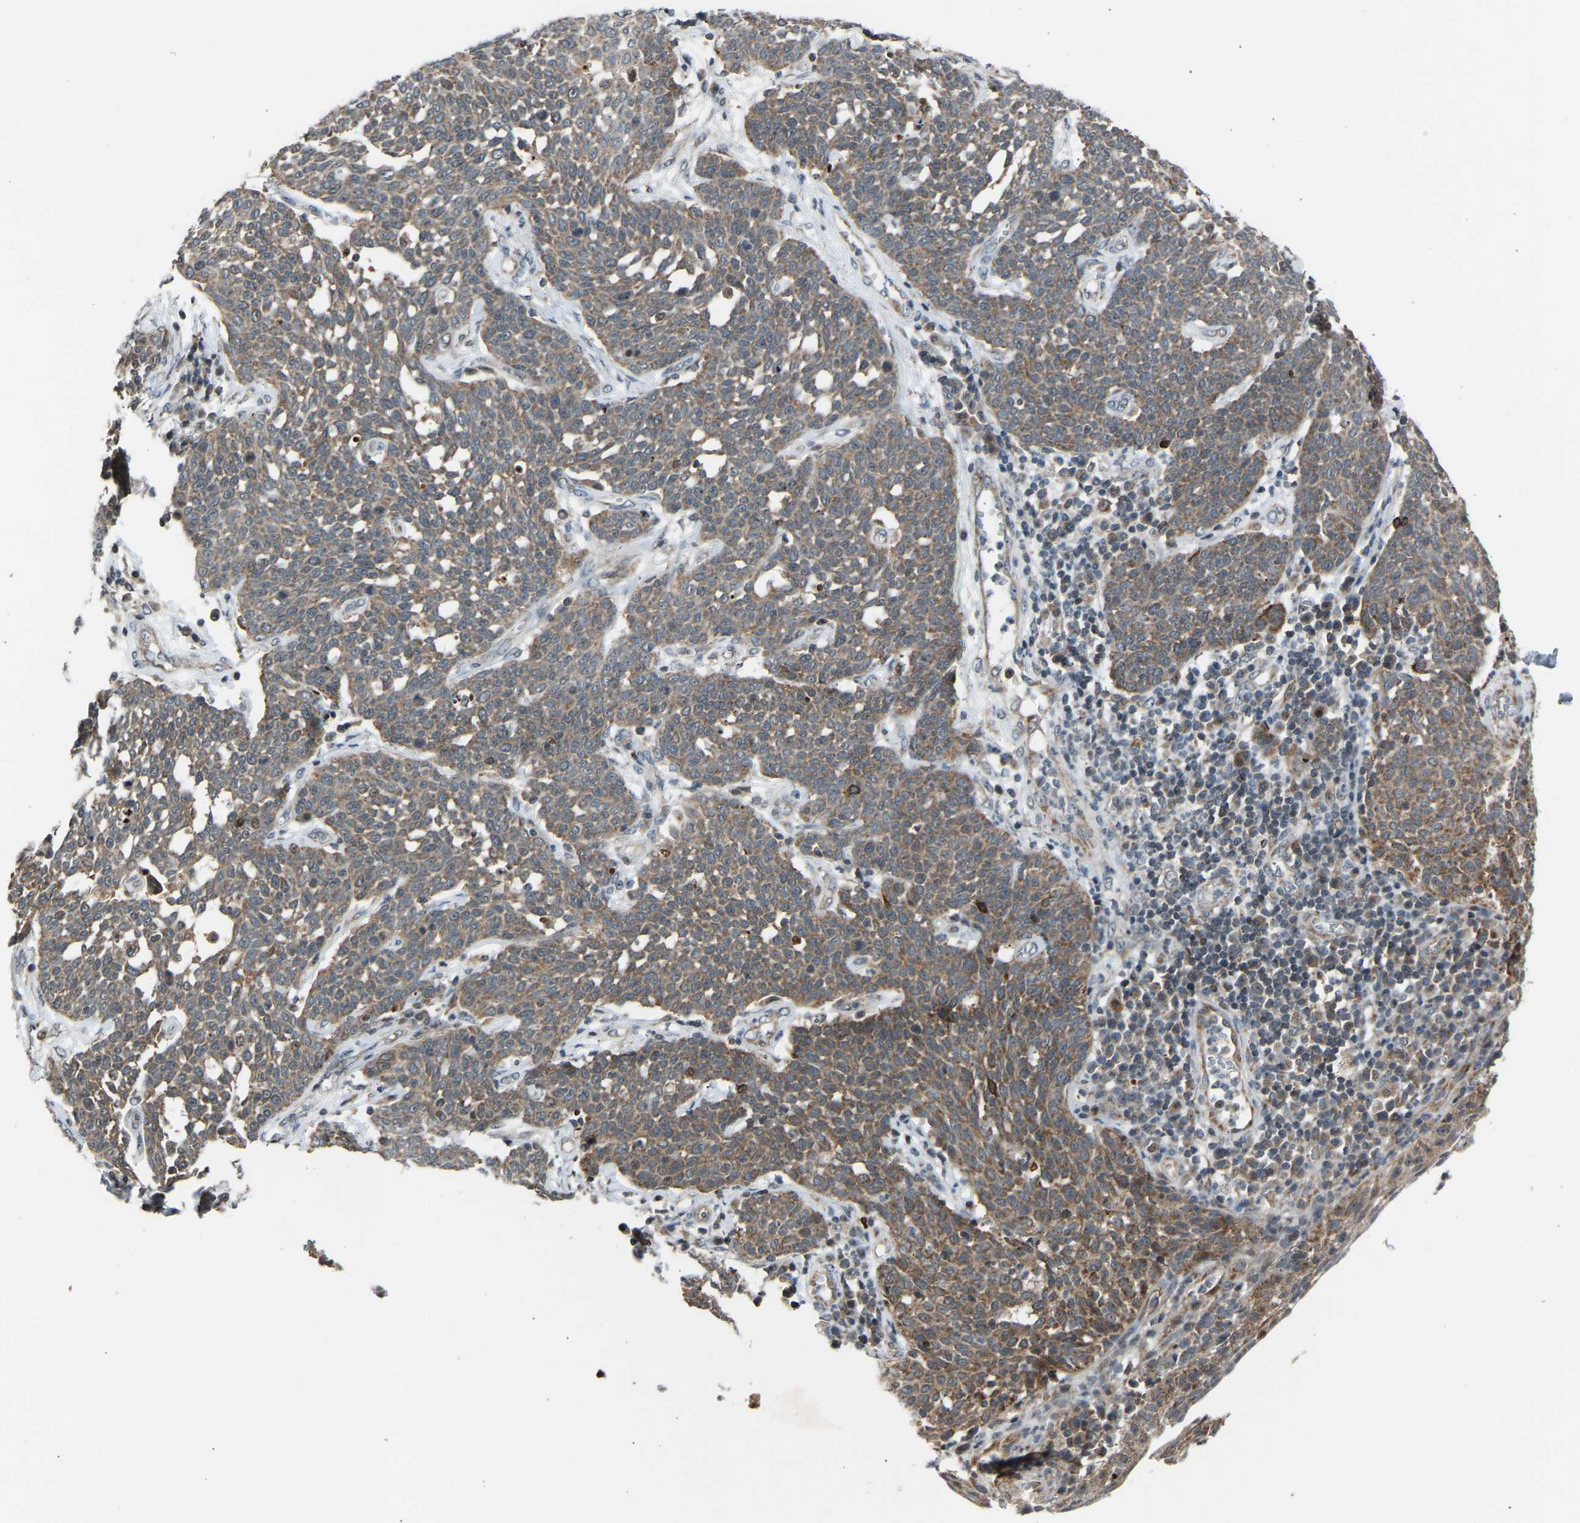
{"staining": {"intensity": "weak", "quantity": "25%-75%", "location": "cytoplasmic/membranous"}, "tissue": "cervical cancer", "cell_type": "Tumor cells", "image_type": "cancer", "snomed": [{"axis": "morphology", "description": "Squamous cell carcinoma, NOS"}, {"axis": "topography", "description": "Cervix"}], "caption": "Immunohistochemistry (DAB) staining of cervical cancer reveals weak cytoplasmic/membranous protein expression in approximately 25%-75% of tumor cells.", "gene": "SLIRP", "patient": {"sex": "female", "age": 34}}